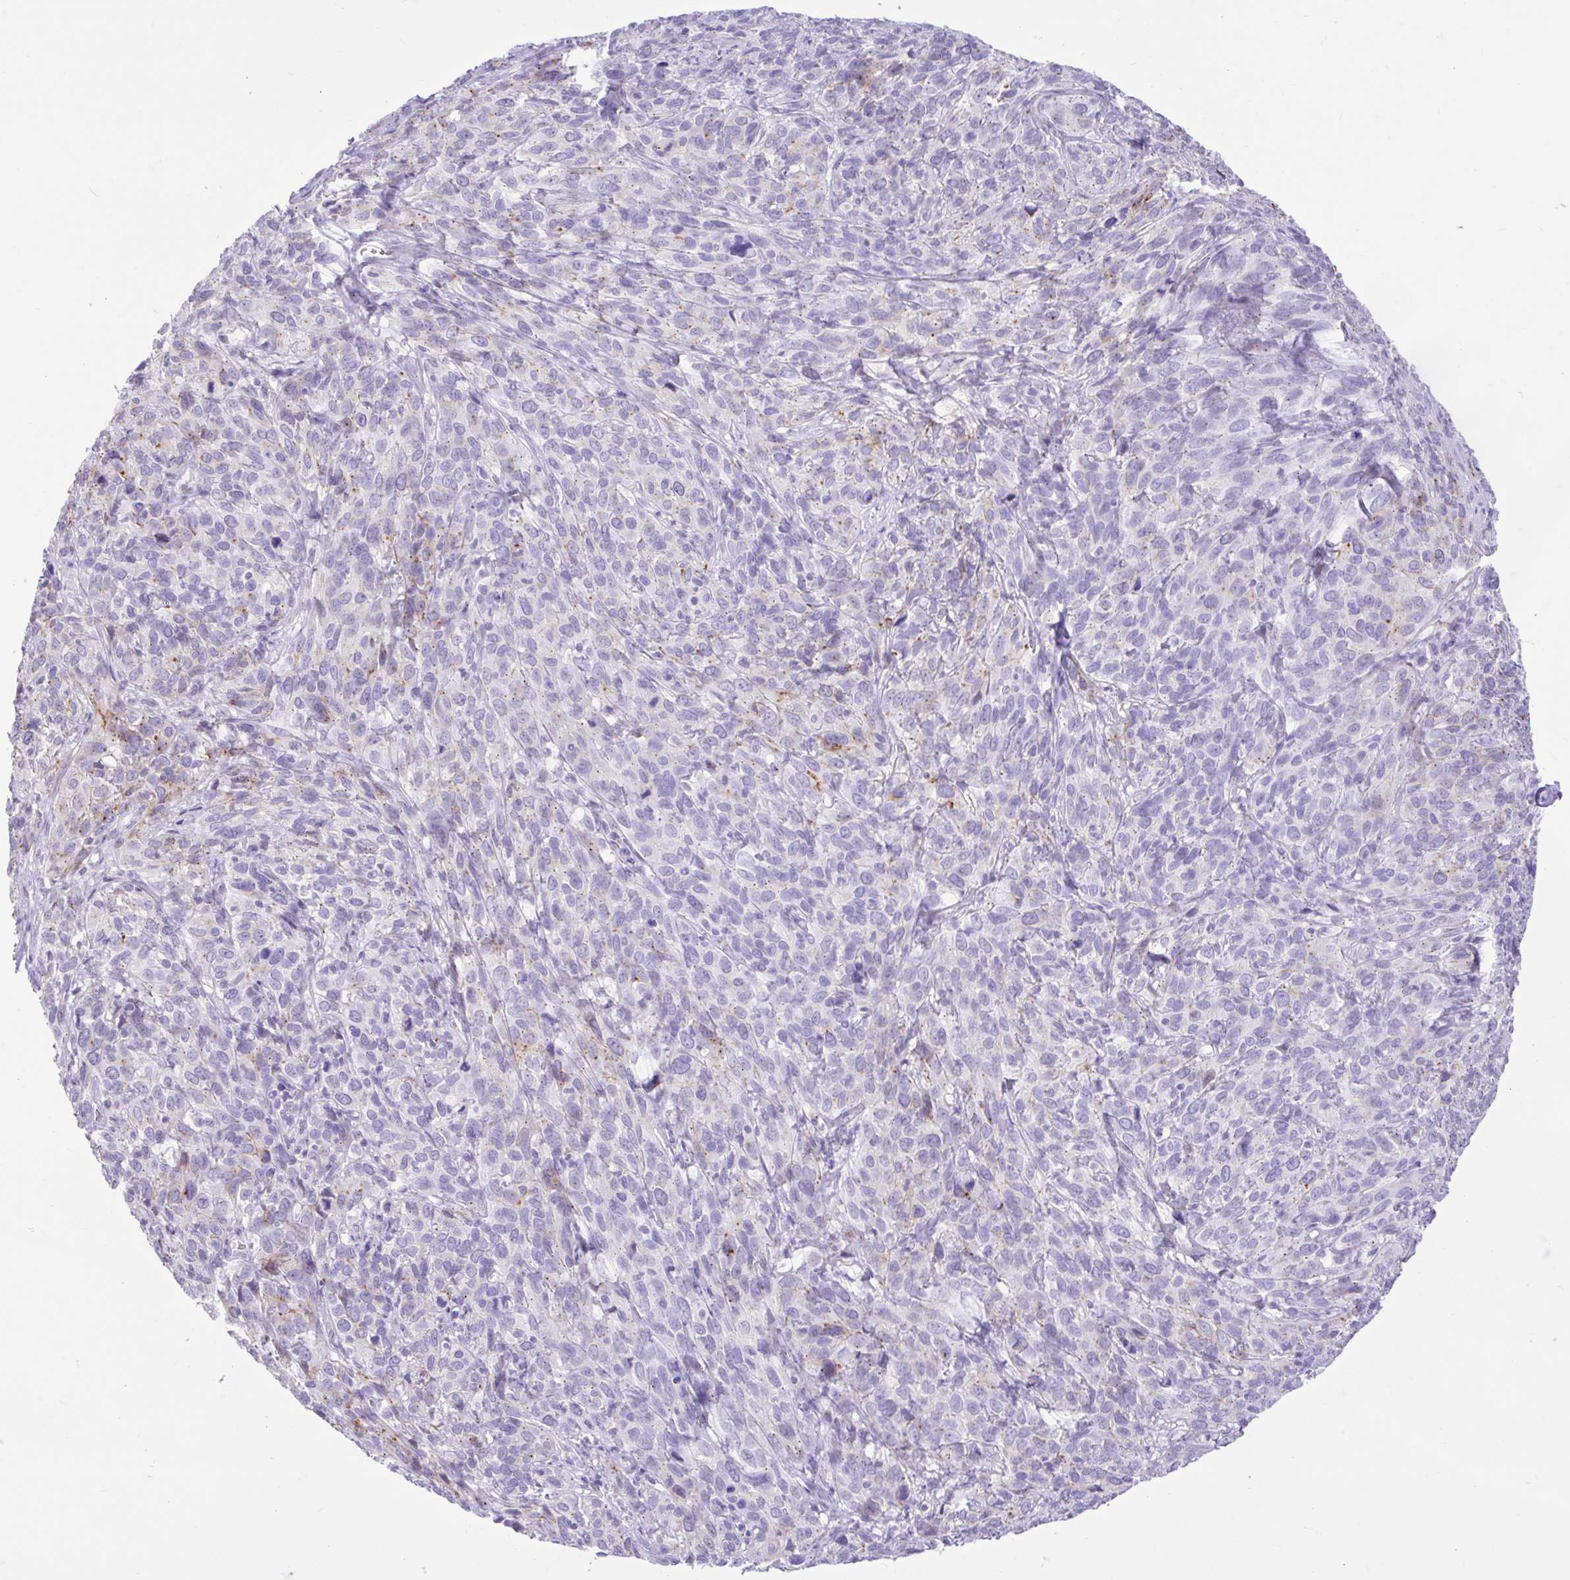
{"staining": {"intensity": "moderate", "quantity": "<25%", "location": "cytoplasmic/membranous"}, "tissue": "cervical cancer", "cell_type": "Tumor cells", "image_type": "cancer", "snomed": [{"axis": "morphology", "description": "Squamous cell carcinoma, NOS"}, {"axis": "topography", "description": "Cervix"}], "caption": "DAB immunohistochemical staining of human squamous cell carcinoma (cervical) displays moderate cytoplasmic/membranous protein expression in about <25% of tumor cells.", "gene": "REEP1", "patient": {"sex": "female", "age": 51}}